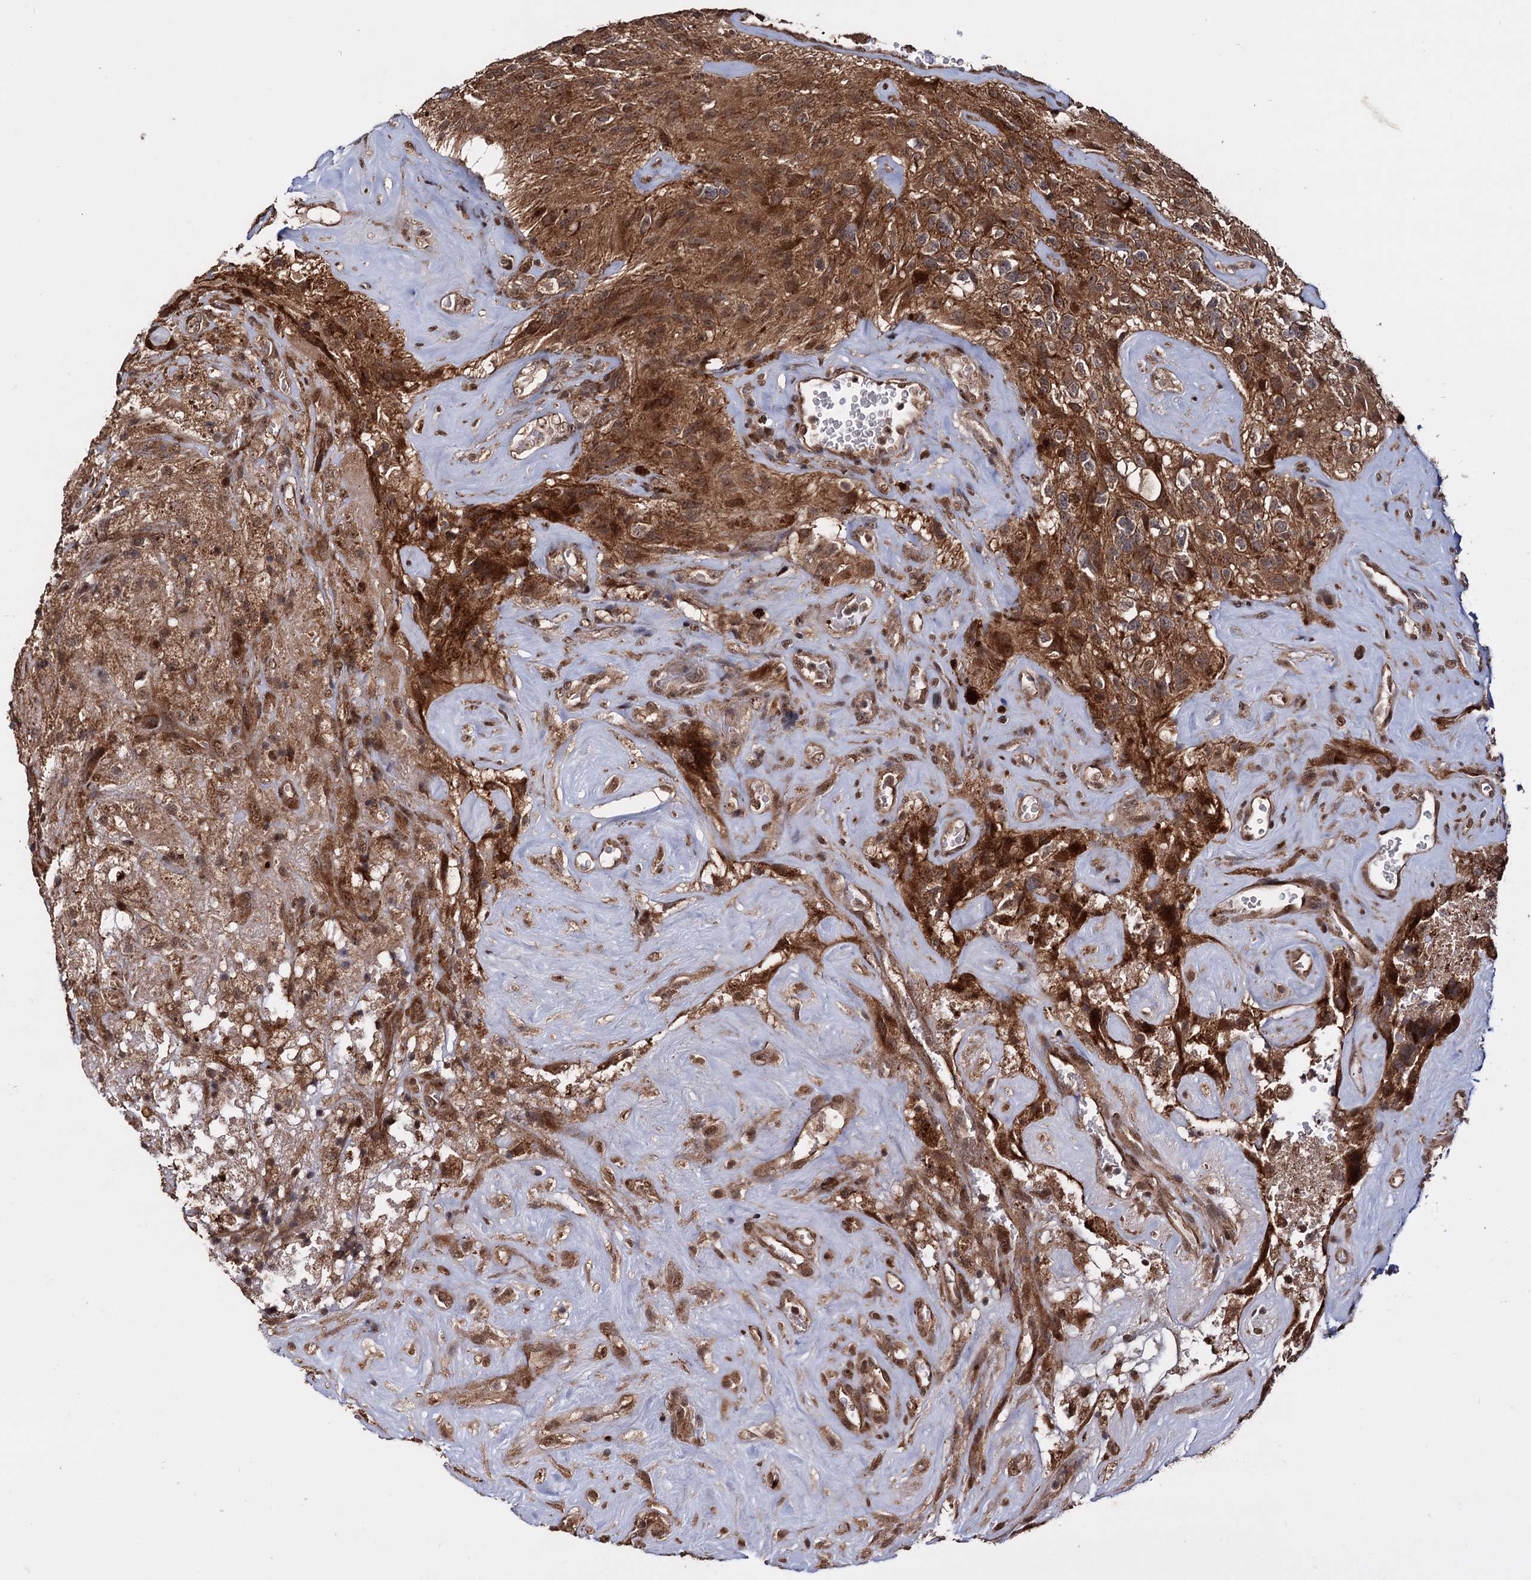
{"staining": {"intensity": "moderate", "quantity": ">75%", "location": "cytoplasmic/membranous,nuclear"}, "tissue": "glioma", "cell_type": "Tumor cells", "image_type": "cancer", "snomed": [{"axis": "morphology", "description": "Glioma, malignant, High grade"}, {"axis": "topography", "description": "Brain"}], "caption": "Immunohistochemistry image of human glioma stained for a protein (brown), which exhibits medium levels of moderate cytoplasmic/membranous and nuclear staining in approximately >75% of tumor cells.", "gene": "PIGB", "patient": {"sex": "male", "age": 69}}